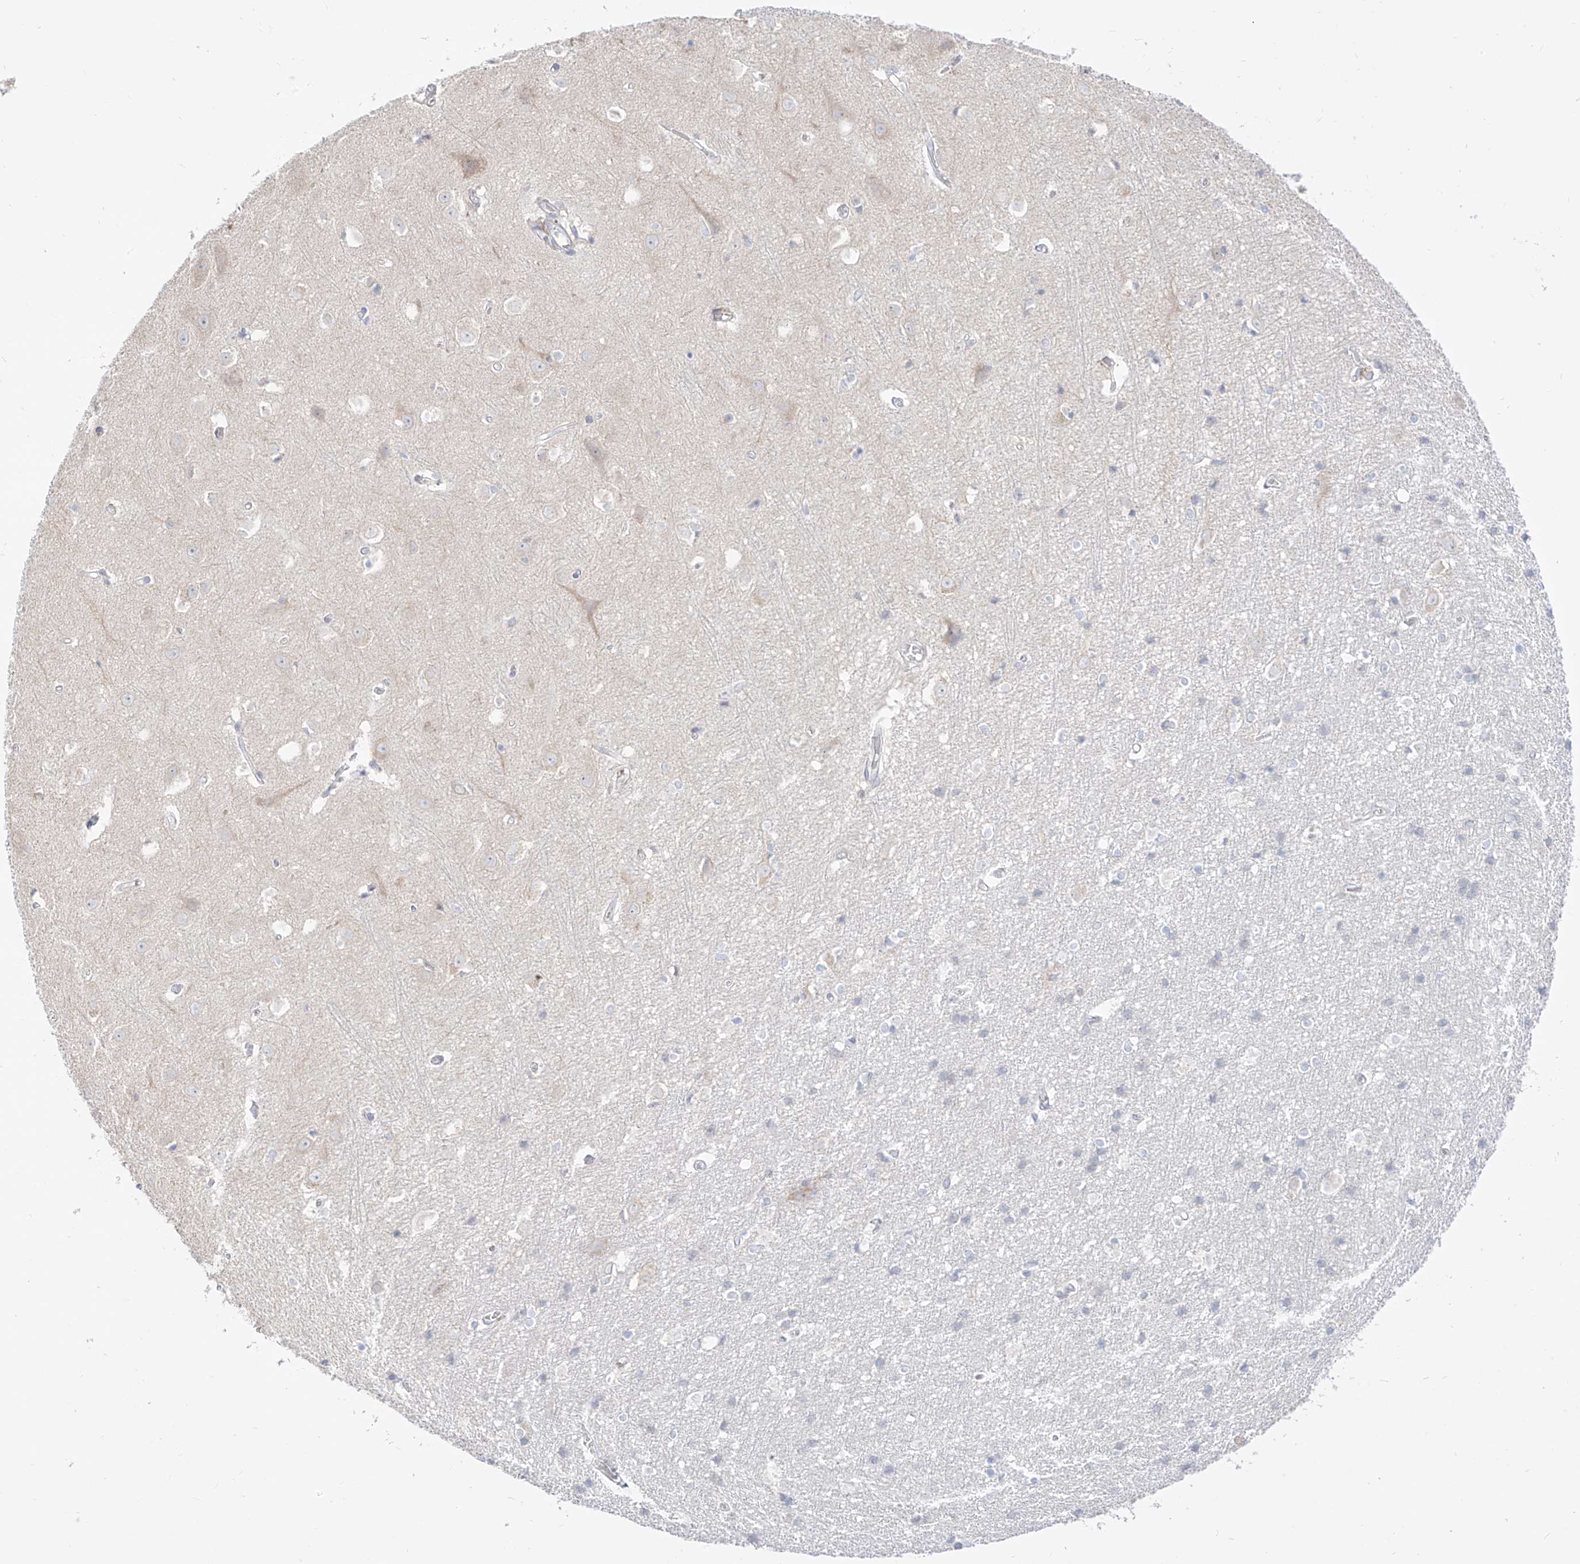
{"staining": {"intensity": "negative", "quantity": "none", "location": "none"}, "tissue": "cerebral cortex", "cell_type": "Endothelial cells", "image_type": "normal", "snomed": [{"axis": "morphology", "description": "Normal tissue, NOS"}, {"axis": "topography", "description": "Cerebral cortex"}], "caption": "Endothelial cells show no significant protein expression in benign cerebral cortex. (Stains: DAB (3,3'-diaminobenzidine) immunohistochemistry (IHC) with hematoxylin counter stain, Microscopy: brightfield microscopy at high magnification).", "gene": "SYTL3", "patient": {"sex": "male", "age": 54}}